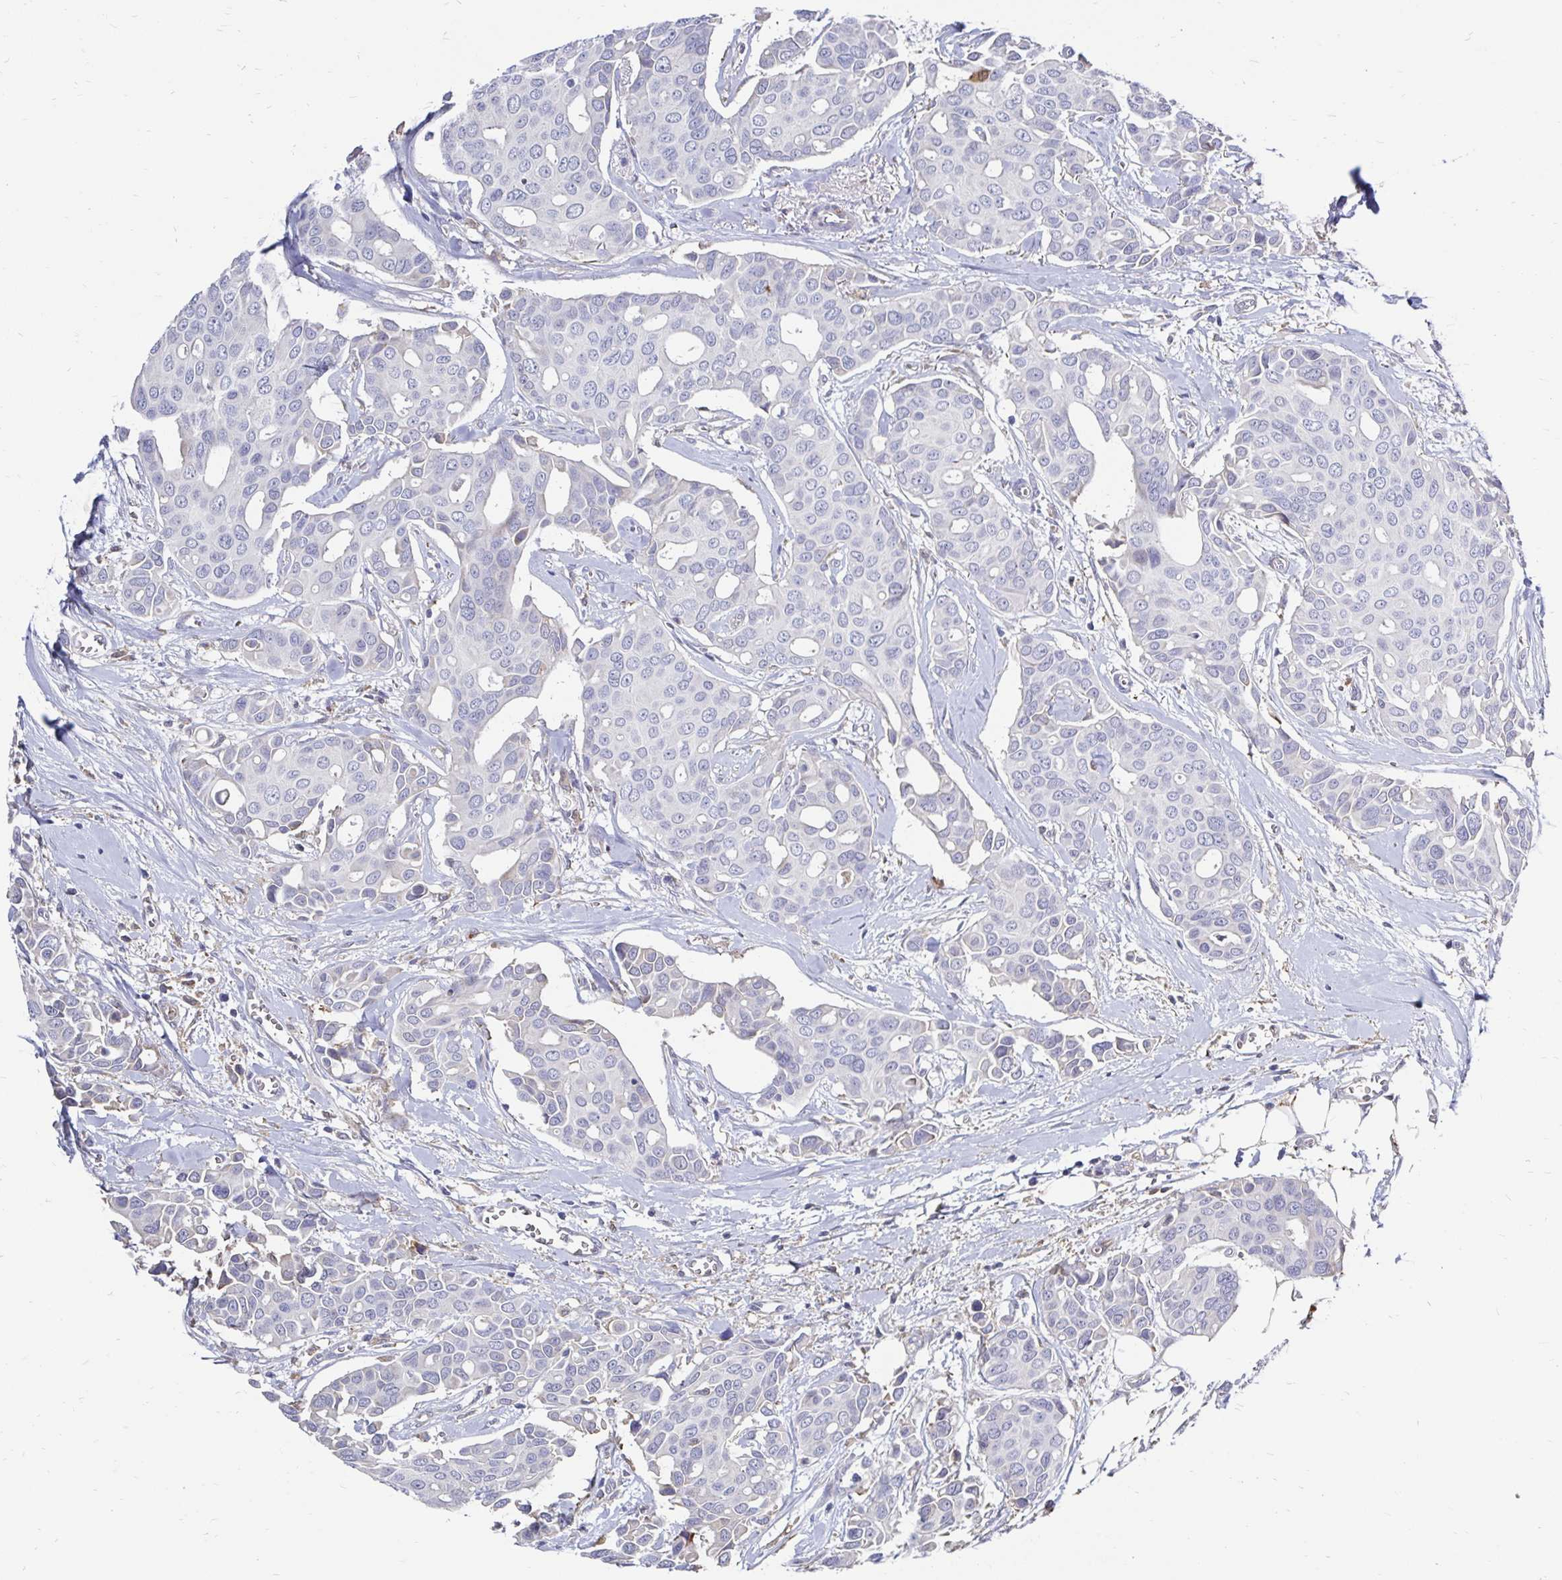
{"staining": {"intensity": "negative", "quantity": "none", "location": "none"}, "tissue": "breast cancer", "cell_type": "Tumor cells", "image_type": "cancer", "snomed": [{"axis": "morphology", "description": "Duct carcinoma"}, {"axis": "topography", "description": "Breast"}], "caption": "Immunohistochemistry (IHC) photomicrograph of human breast cancer (intraductal carcinoma) stained for a protein (brown), which demonstrates no expression in tumor cells.", "gene": "CDKL1", "patient": {"sex": "female", "age": 54}}